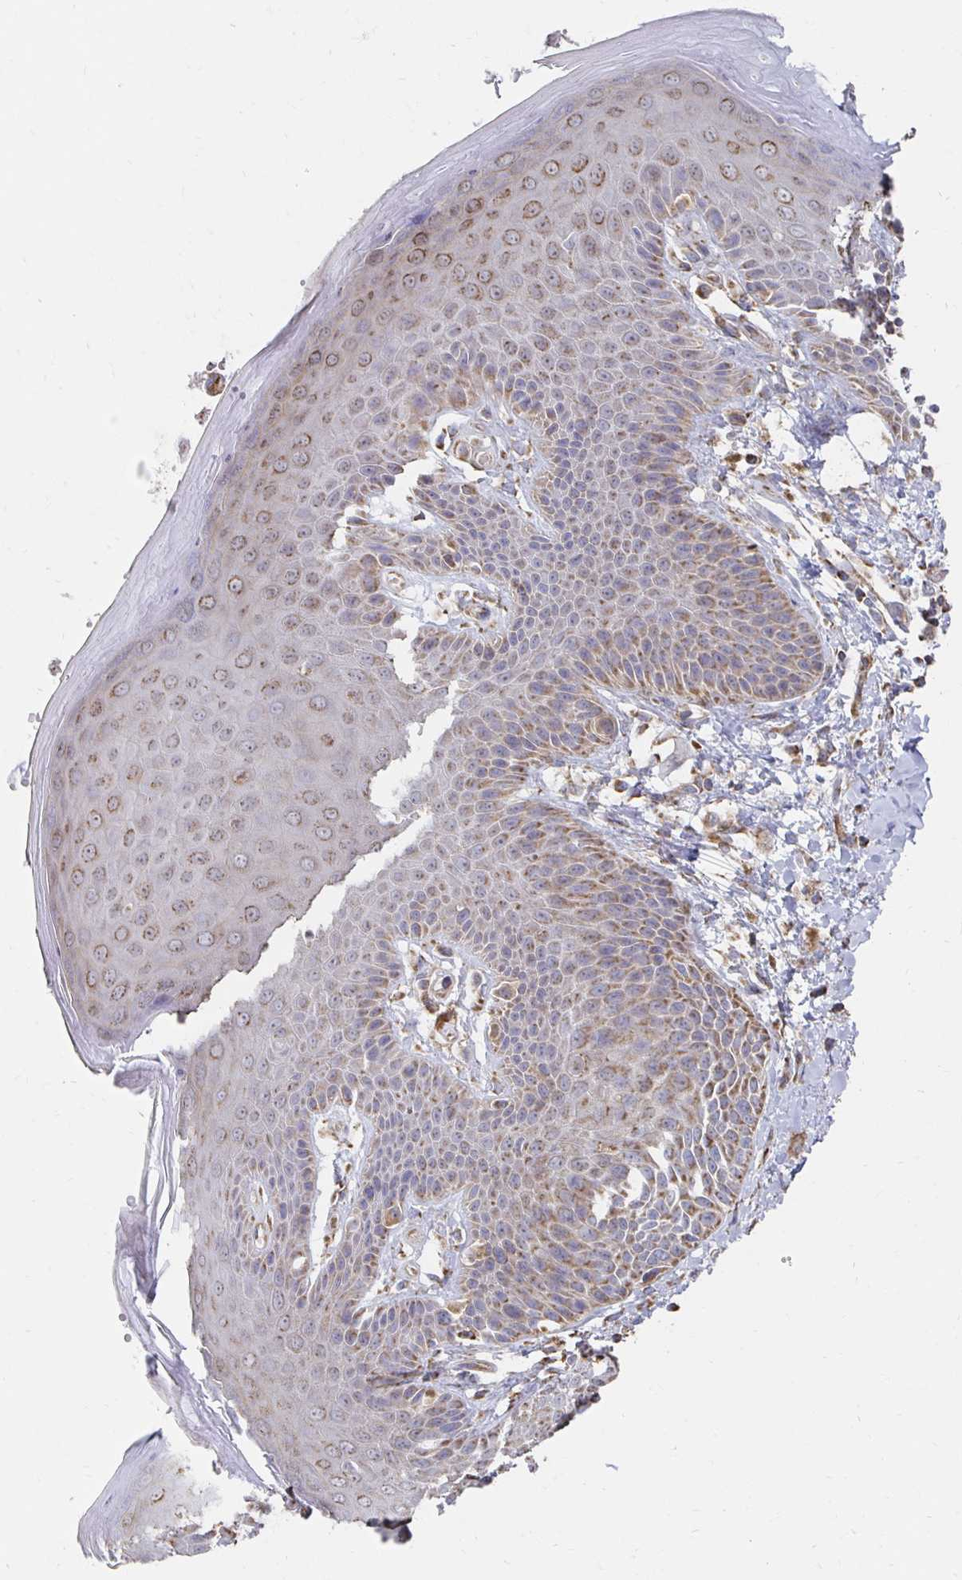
{"staining": {"intensity": "weak", "quantity": "25%-75%", "location": "cytoplasmic/membranous"}, "tissue": "skin", "cell_type": "Epidermal cells", "image_type": "normal", "snomed": [{"axis": "morphology", "description": "Normal tissue, NOS"}, {"axis": "topography", "description": "Anal"}, {"axis": "topography", "description": "Peripheral nerve tissue"}], "caption": "IHC staining of benign skin, which exhibits low levels of weak cytoplasmic/membranous expression in about 25%-75% of epidermal cells indicating weak cytoplasmic/membranous protein expression. The staining was performed using DAB (brown) for protein detection and nuclei were counterstained in hematoxylin (blue).", "gene": "NKX2", "patient": {"sex": "male", "age": 51}}